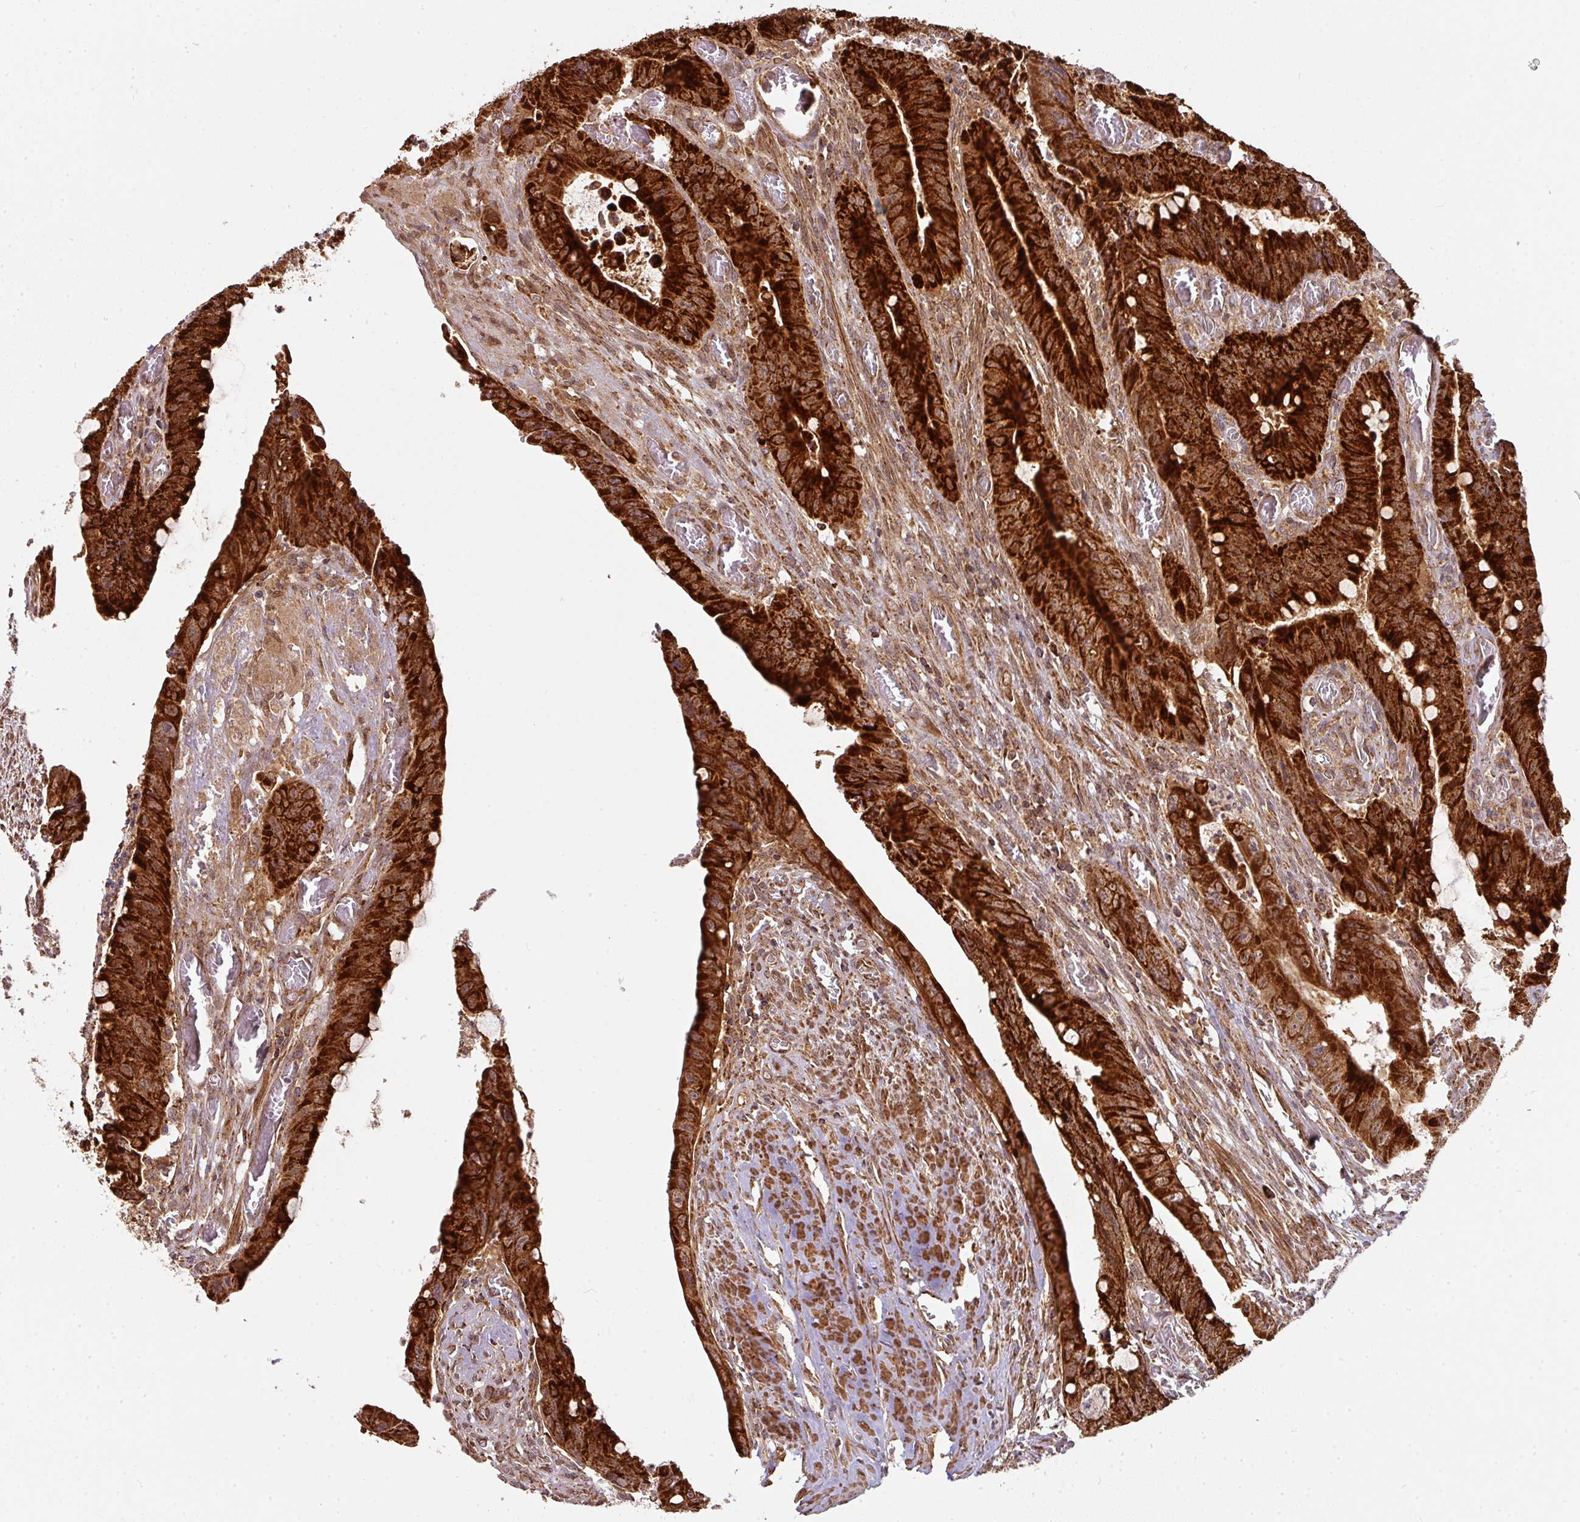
{"staining": {"intensity": "strong", "quantity": ">75%", "location": "cytoplasmic/membranous"}, "tissue": "colorectal cancer", "cell_type": "Tumor cells", "image_type": "cancer", "snomed": [{"axis": "morphology", "description": "Adenocarcinoma, NOS"}, {"axis": "topography", "description": "Rectum"}], "caption": "Immunohistochemical staining of human colorectal cancer exhibits high levels of strong cytoplasmic/membranous protein expression in about >75% of tumor cells.", "gene": "STK35", "patient": {"sex": "male", "age": 78}}